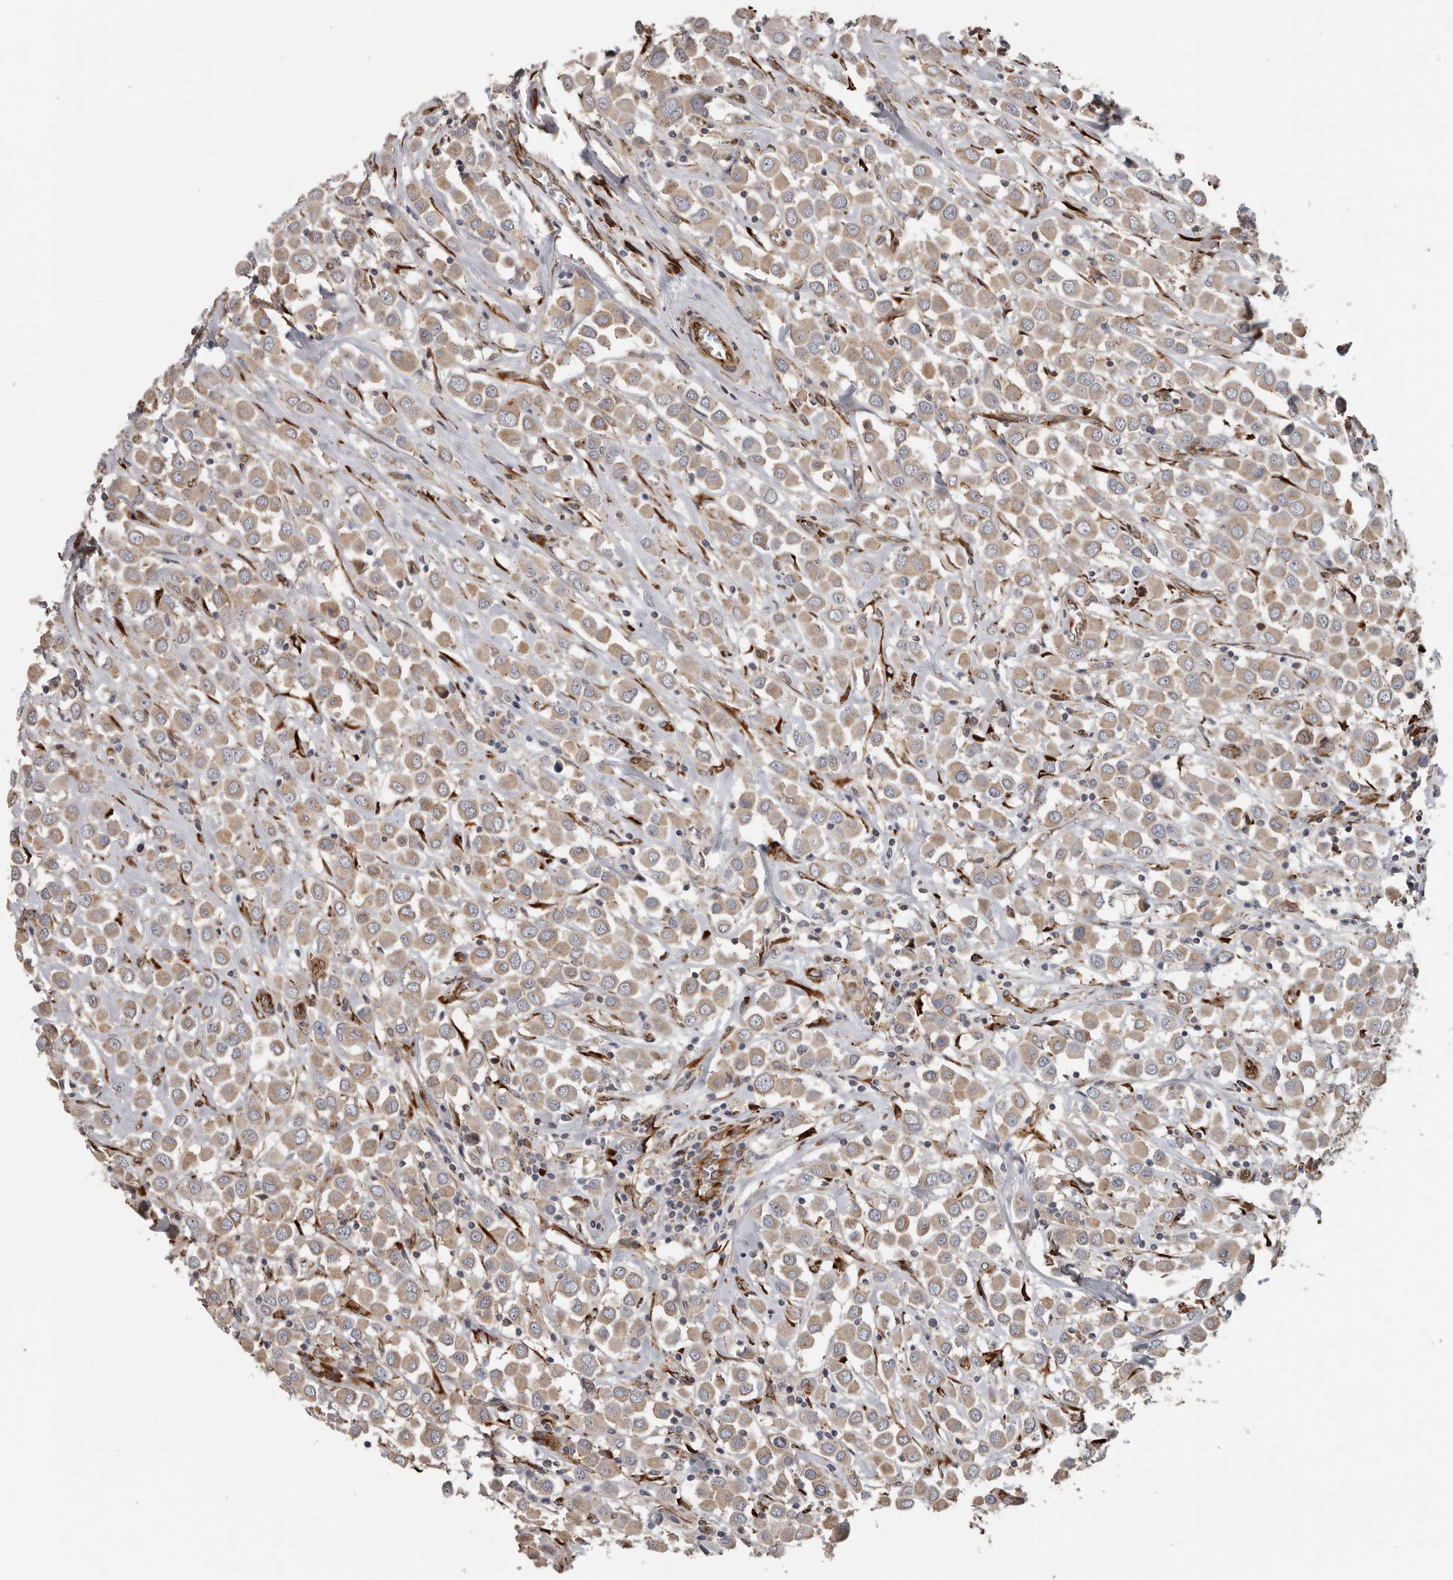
{"staining": {"intensity": "weak", "quantity": ">75%", "location": "cytoplasmic/membranous"}, "tissue": "breast cancer", "cell_type": "Tumor cells", "image_type": "cancer", "snomed": [{"axis": "morphology", "description": "Duct carcinoma"}, {"axis": "topography", "description": "Breast"}], "caption": "Breast cancer (invasive ductal carcinoma) tissue demonstrates weak cytoplasmic/membranous staining in about >75% of tumor cells The protein of interest is shown in brown color, while the nuclei are stained blue.", "gene": "CEP350", "patient": {"sex": "female", "age": 61}}